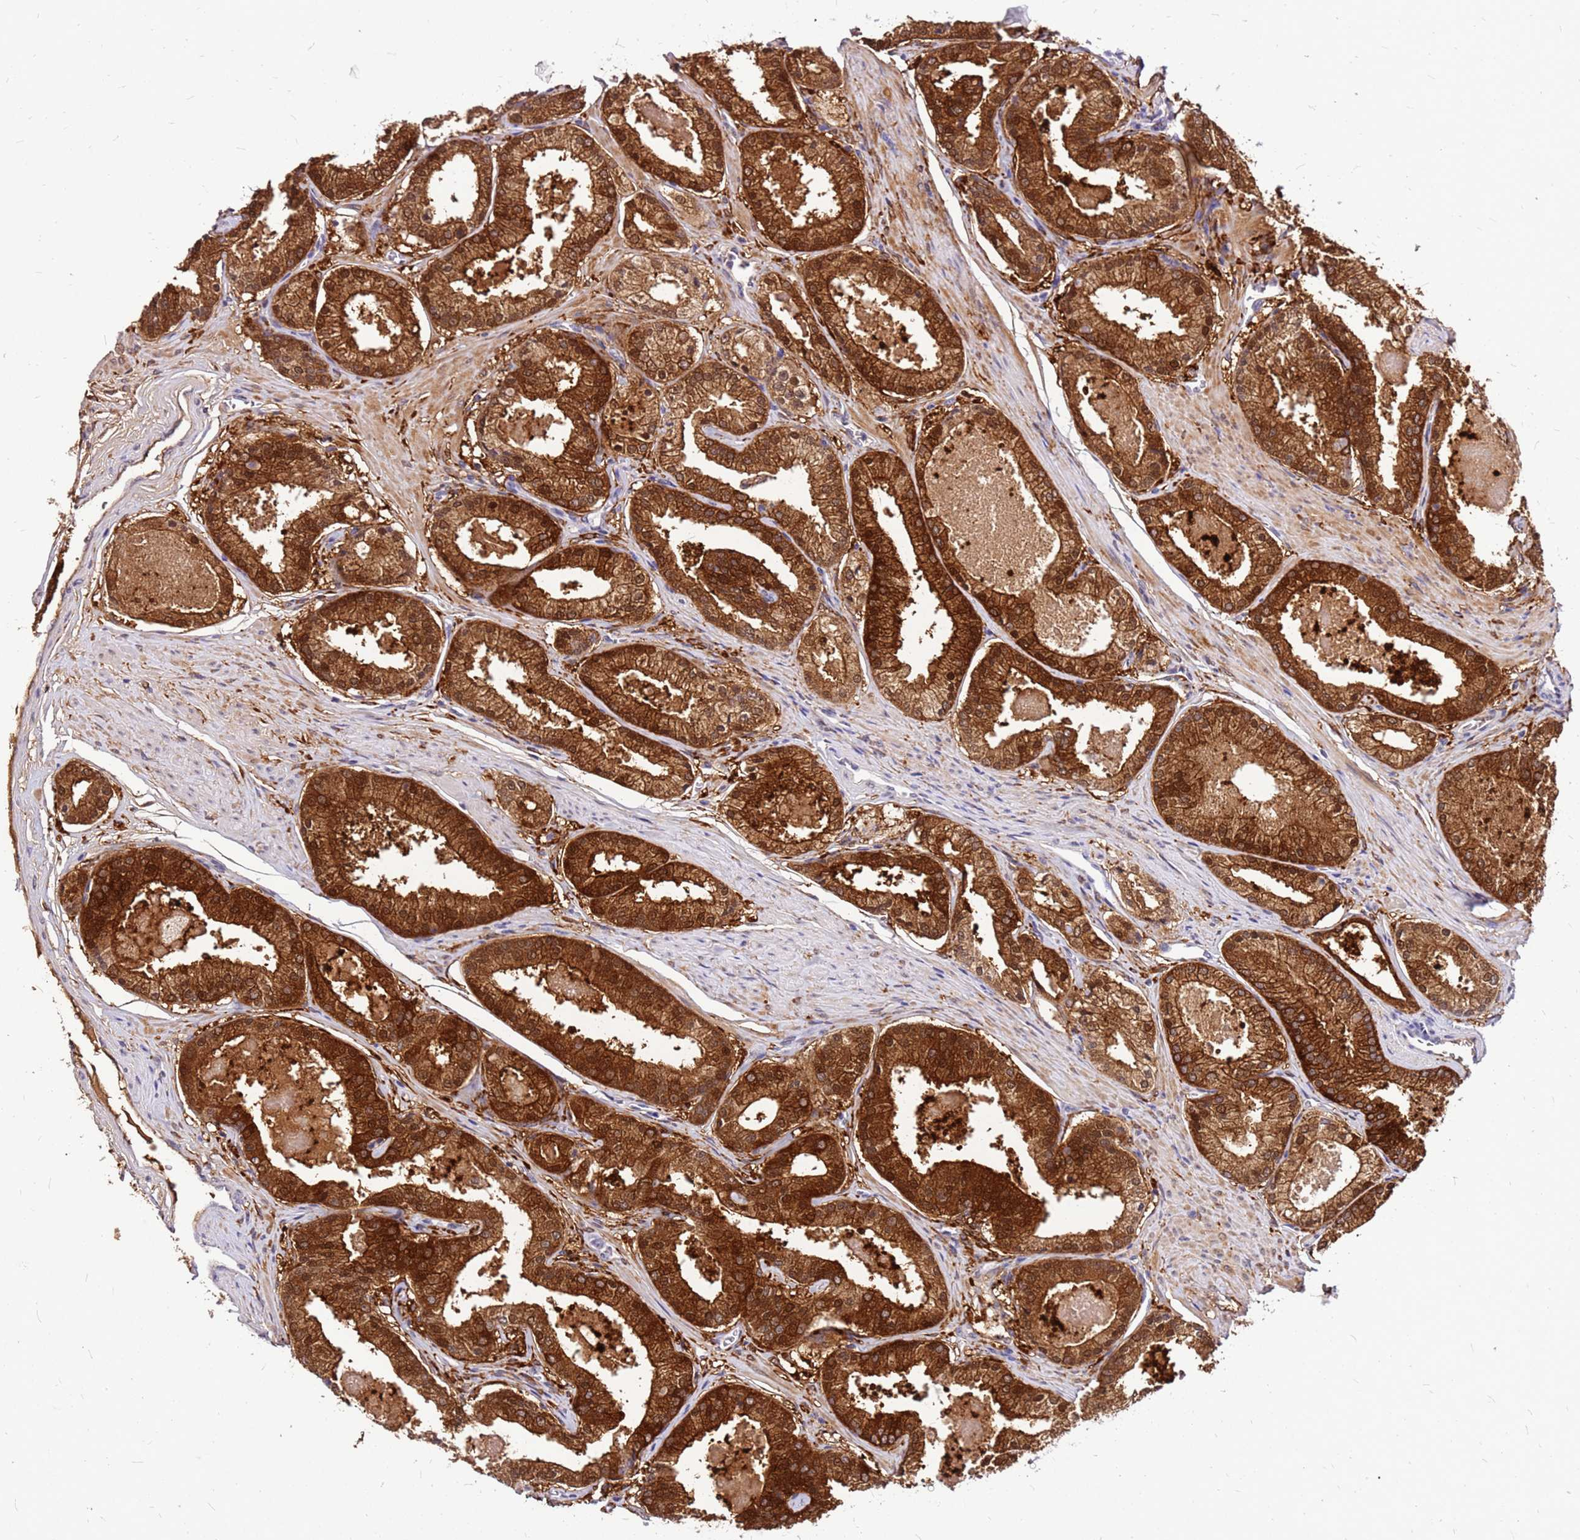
{"staining": {"intensity": "strong", "quantity": ">75%", "location": "cytoplasmic/membranous,nuclear"}, "tissue": "prostate cancer", "cell_type": "Tumor cells", "image_type": "cancer", "snomed": [{"axis": "morphology", "description": "Adenocarcinoma, Low grade"}, {"axis": "topography", "description": "Prostate"}], "caption": "Brown immunohistochemical staining in prostate adenocarcinoma (low-grade) displays strong cytoplasmic/membranous and nuclear staining in approximately >75% of tumor cells.", "gene": "ALDH1A3", "patient": {"sex": "male", "age": 59}}